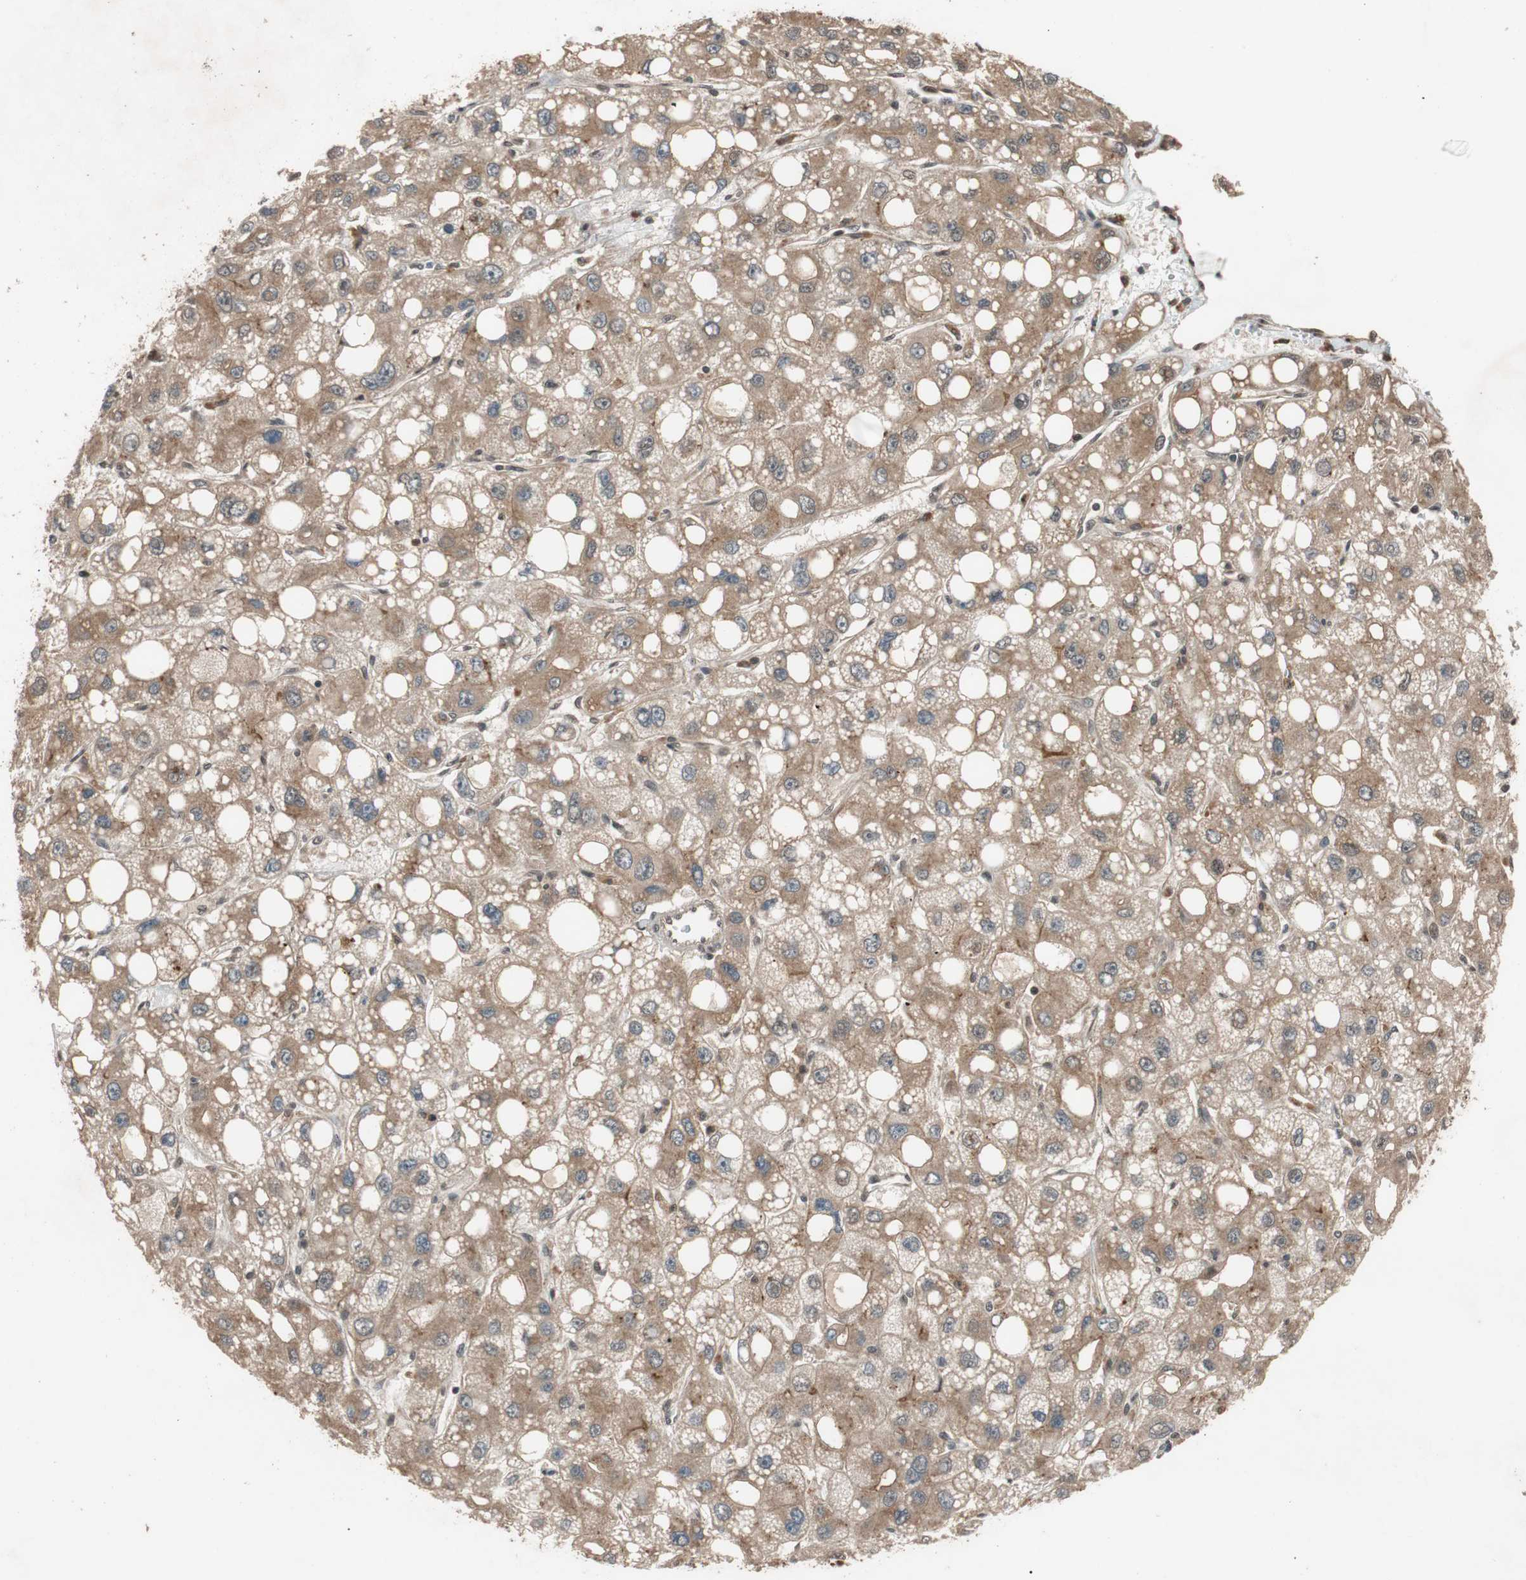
{"staining": {"intensity": "moderate", "quantity": ">75%", "location": "cytoplasmic/membranous"}, "tissue": "liver cancer", "cell_type": "Tumor cells", "image_type": "cancer", "snomed": [{"axis": "morphology", "description": "Carcinoma, Hepatocellular, NOS"}, {"axis": "topography", "description": "Liver"}], "caption": "Protein staining reveals moderate cytoplasmic/membranous expression in about >75% of tumor cells in hepatocellular carcinoma (liver).", "gene": "TMEM230", "patient": {"sex": "male", "age": 55}}